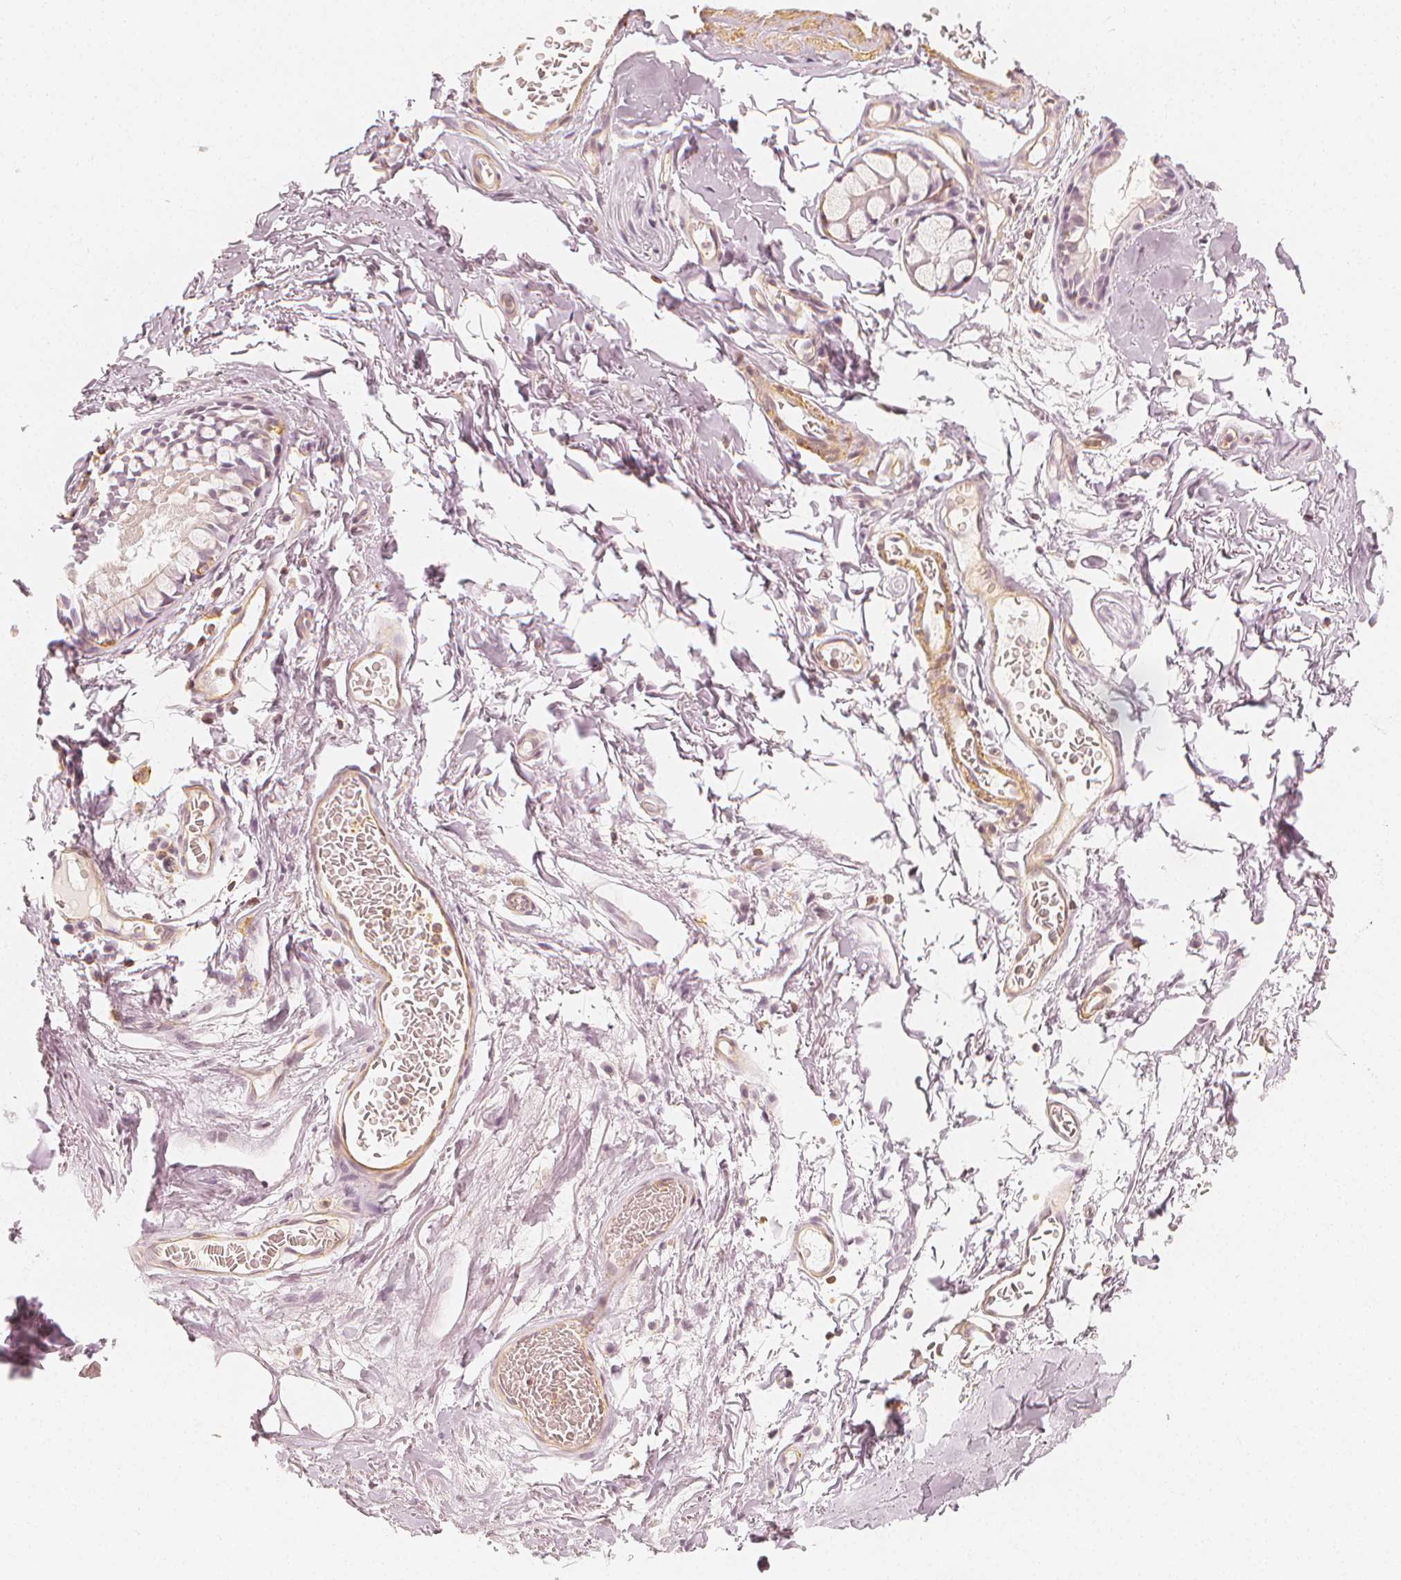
{"staining": {"intensity": "negative", "quantity": "none", "location": "none"}, "tissue": "adipose tissue", "cell_type": "Adipocytes", "image_type": "normal", "snomed": [{"axis": "morphology", "description": "Normal tissue, NOS"}, {"axis": "topography", "description": "Cartilage tissue"}, {"axis": "topography", "description": "Bronchus"}, {"axis": "topography", "description": "Peripheral nerve tissue"}], "caption": "Protein analysis of unremarkable adipose tissue reveals no significant staining in adipocytes.", "gene": "ARHGAP26", "patient": {"sex": "male", "age": 67}}